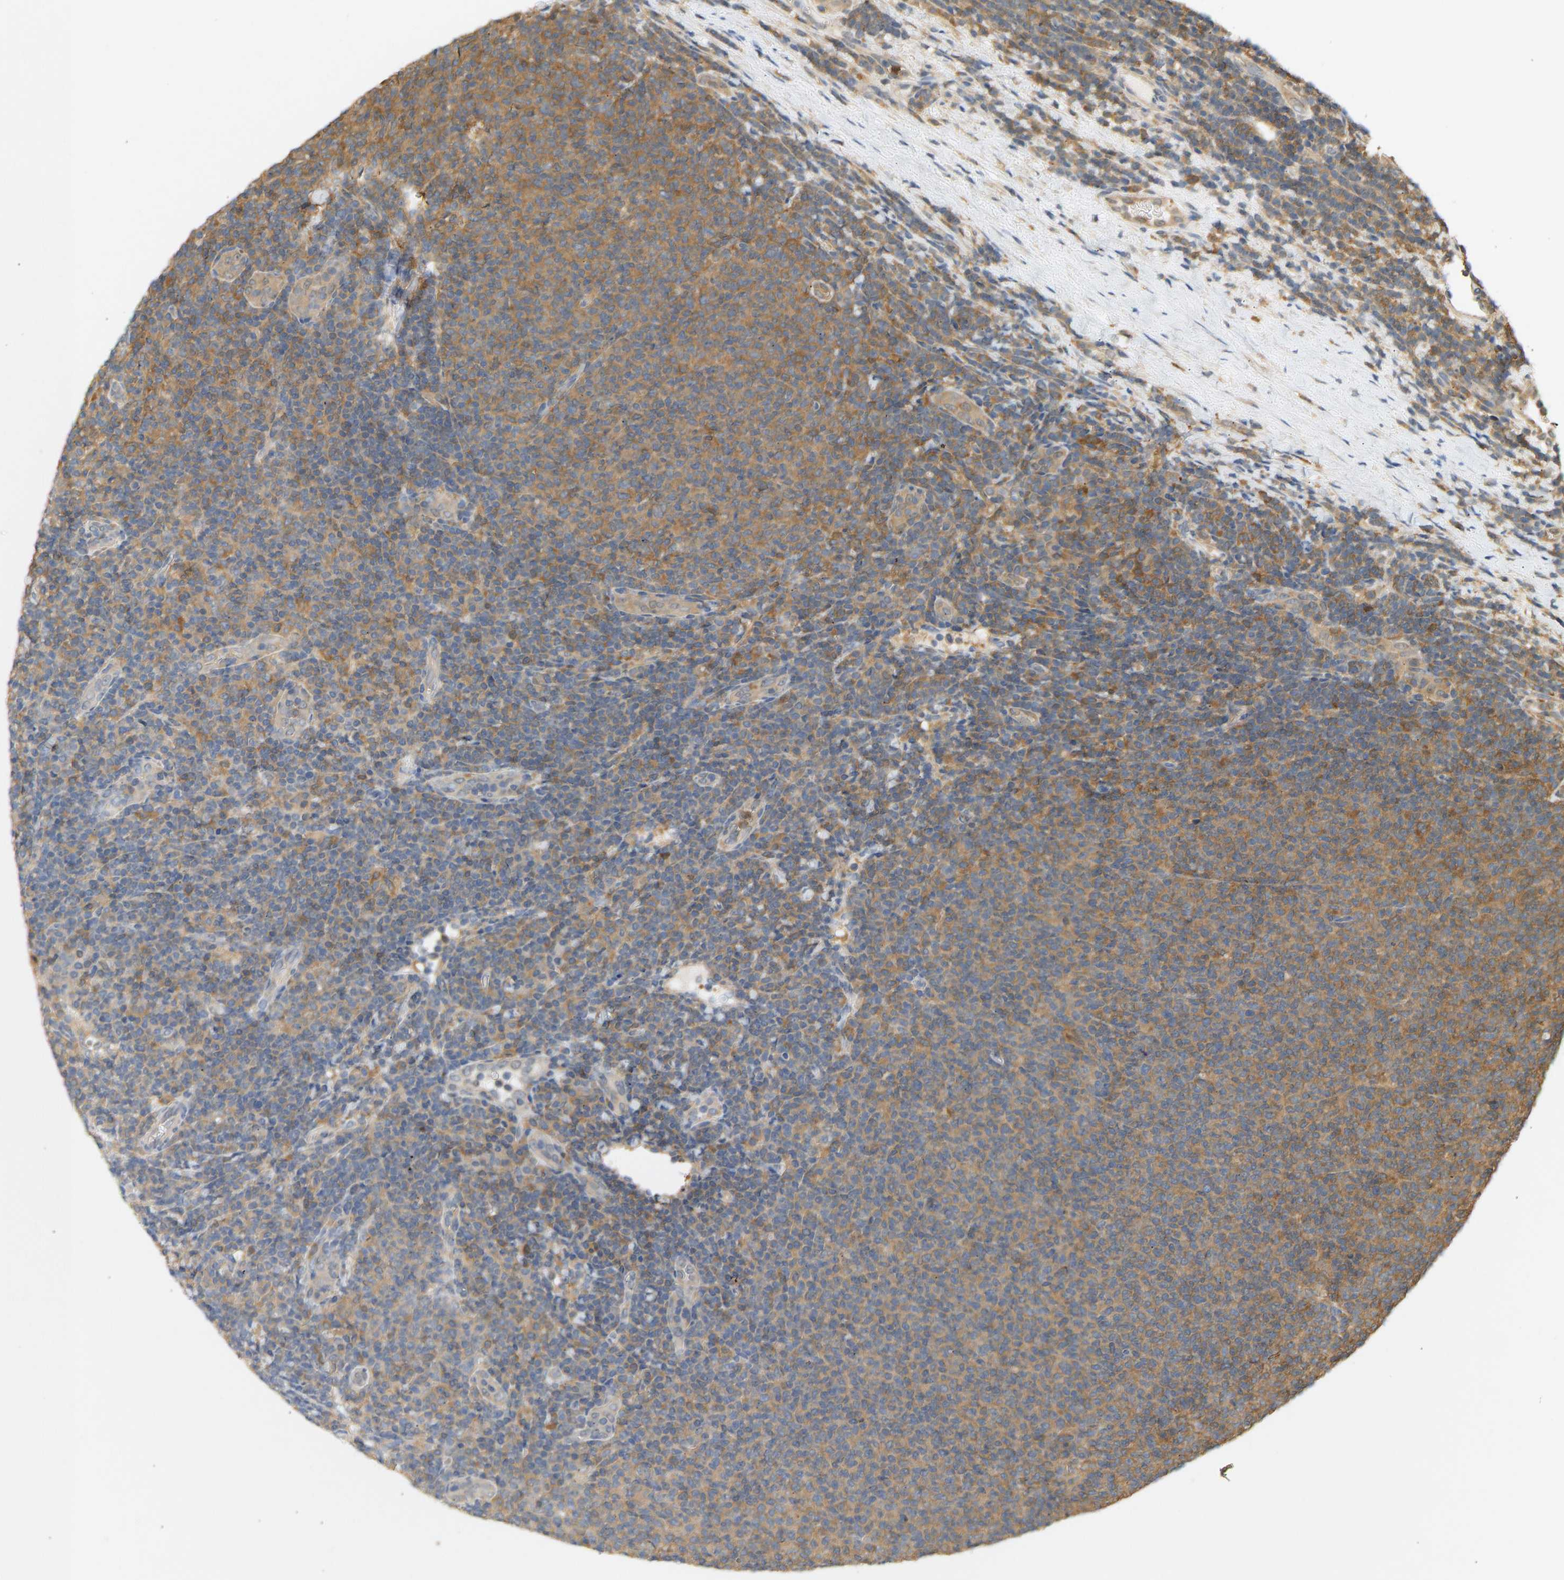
{"staining": {"intensity": "moderate", "quantity": ">75%", "location": "cytoplasmic/membranous"}, "tissue": "lymphoma", "cell_type": "Tumor cells", "image_type": "cancer", "snomed": [{"axis": "morphology", "description": "Malignant lymphoma, non-Hodgkin's type, Low grade"}, {"axis": "topography", "description": "Lymph node"}], "caption": "The histopathology image shows immunohistochemical staining of lymphoma. There is moderate cytoplasmic/membranous staining is appreciated in approximately >75% of tumor cells. (Brightfield microscopy of DAB IHC at high magnification).", "gene": "ENO1", "patient": {"sex": "male", "age": 66}}